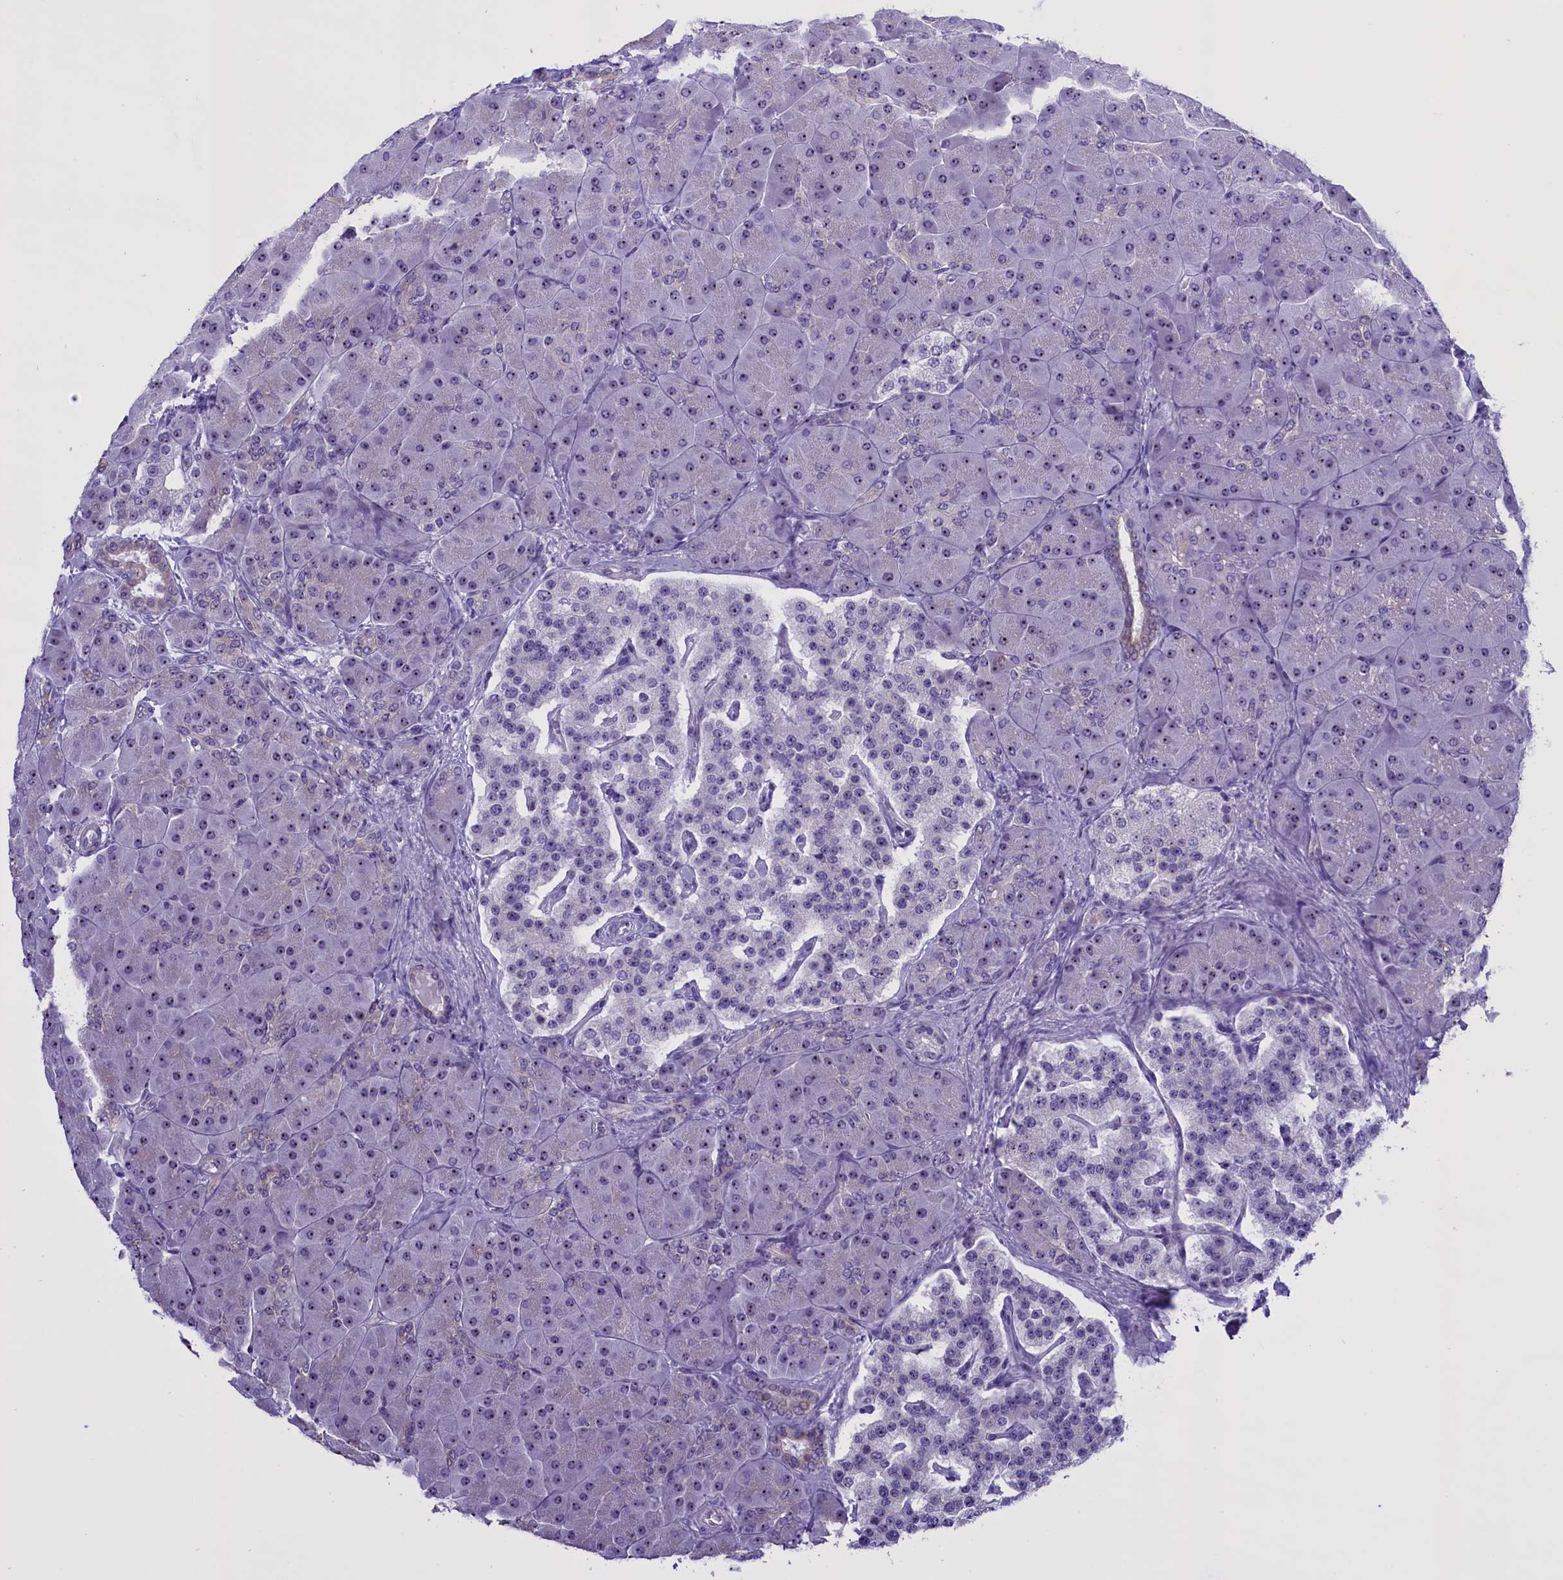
{"staining": {"intensity": "weak", "quantity": "25%-75%", "location": "nuclear"}, "tissue": "pancreas", "cell_type": "Exocrine glandular cells", "image_type": "normal", "snomed": [{"axis": "morphology", "description": "Normal tissue, NOS"}, {"axis": "topography", "description": "Pancreas"}], "caption": "Immunohistochemistry micrograph of normal pancreas: pancreas stained using IHC reveals low levels of weak protein expression localized specifically in the nuclear of exocrine glandular cells, appearing as a nuclear brown color.", "gene": "TBL3", "patient": {"sex": "male", "age": 66}}